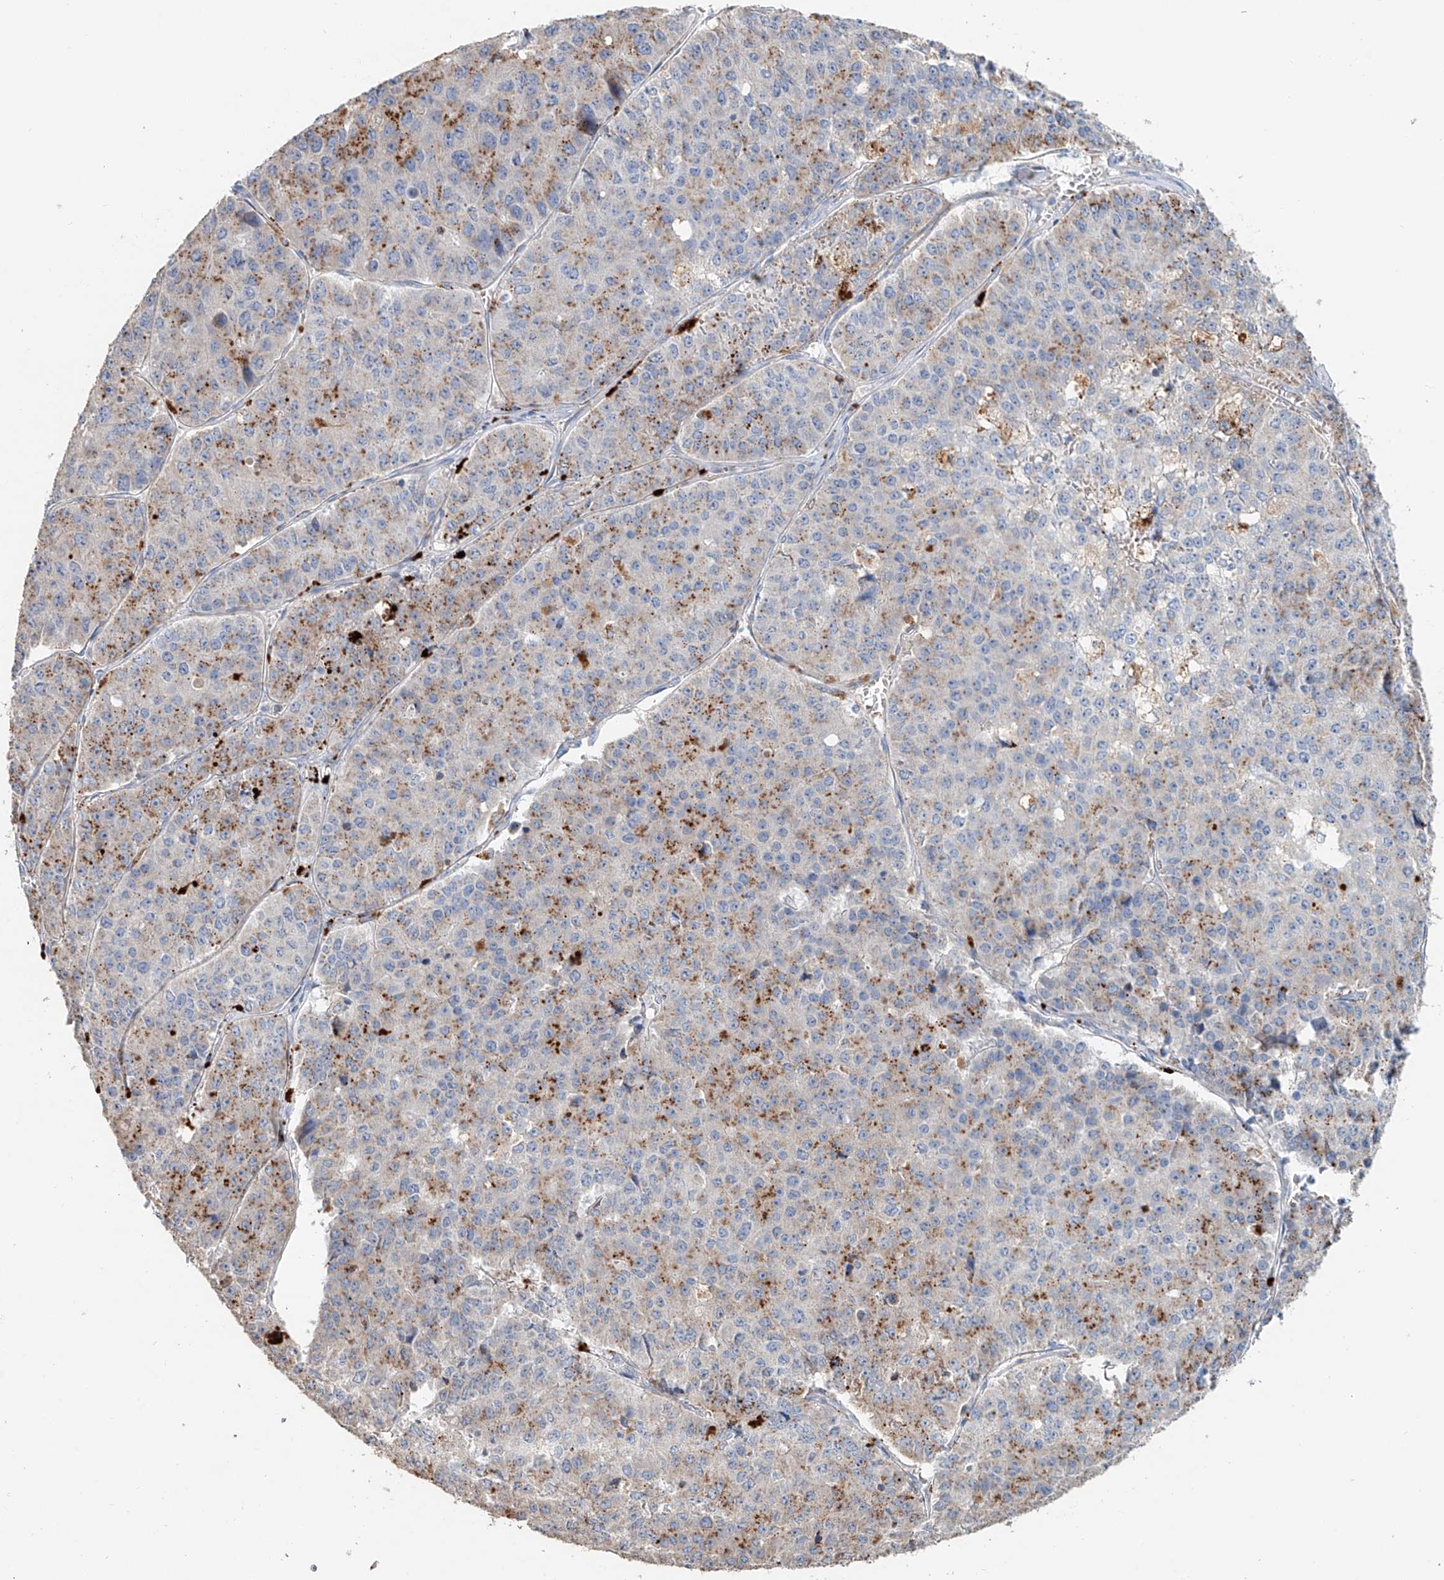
{"staining": {"intensity": "strong", "quantity": "25%-75%", "location": "cytoplasmic/membranous"}, "tissue": "pancreatic cancer", "cell_type": "Tumor cells", "image_type": "cancer", "snomed": [{"axis": "morphology", "description": "Adenocarcinoma, NOS"}, {"axis": "topography", "description": "Pancreas"}], "caption": "Immunohistochemical staining of adenocarcinoma (pancreatic) demonstrates high levels of strong cytoplasmic/membranous protein staining in about 25%-75% of tumor cells. The protein is stained brown, and the nuclei are stained in blue (DAB (3,3'-diaminobenzidine) IHC with brightfield microscopy, high magnification).", "gene": "TRIM47", "patient": {"sex": "male", "age": 50}}